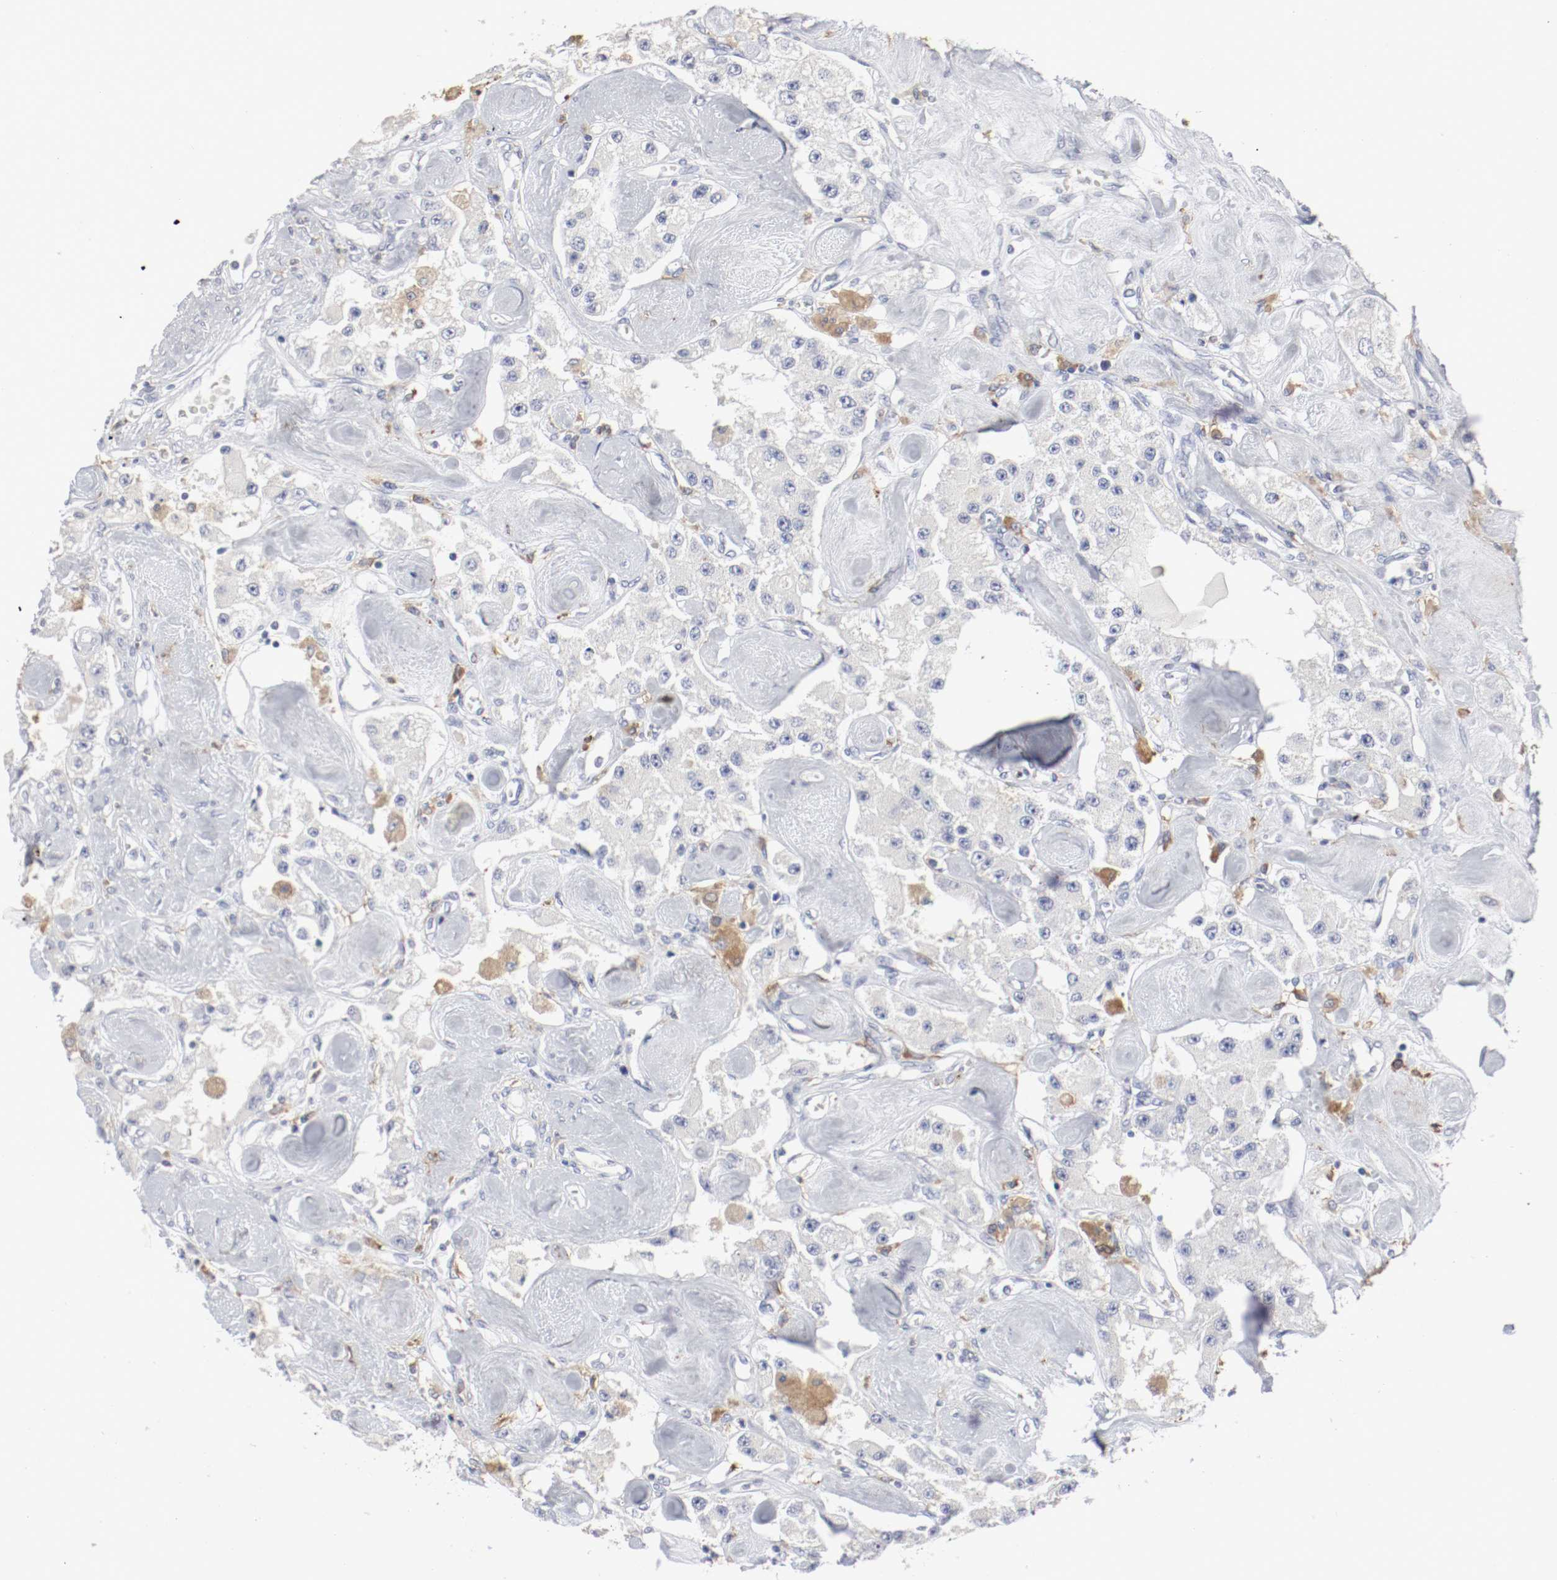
{"staining": {"intensity": "negative", "quantity": "none", "location": "none"}, "tissue": "carcinoid", "cell_type": "Tumor cells", "image_type": "cancer", "snomed": [{"axis": "morphology", "description": "Carcinoid, malignant, NOS"}, {"axis": "topography", "description": "Pancreas"}], "caption": "An image of carcinoid stained for a protein reveals no brown staining in tumor cells.", "gene": "FGFBP1", "patient": {"sex": "male", "age": 41}}